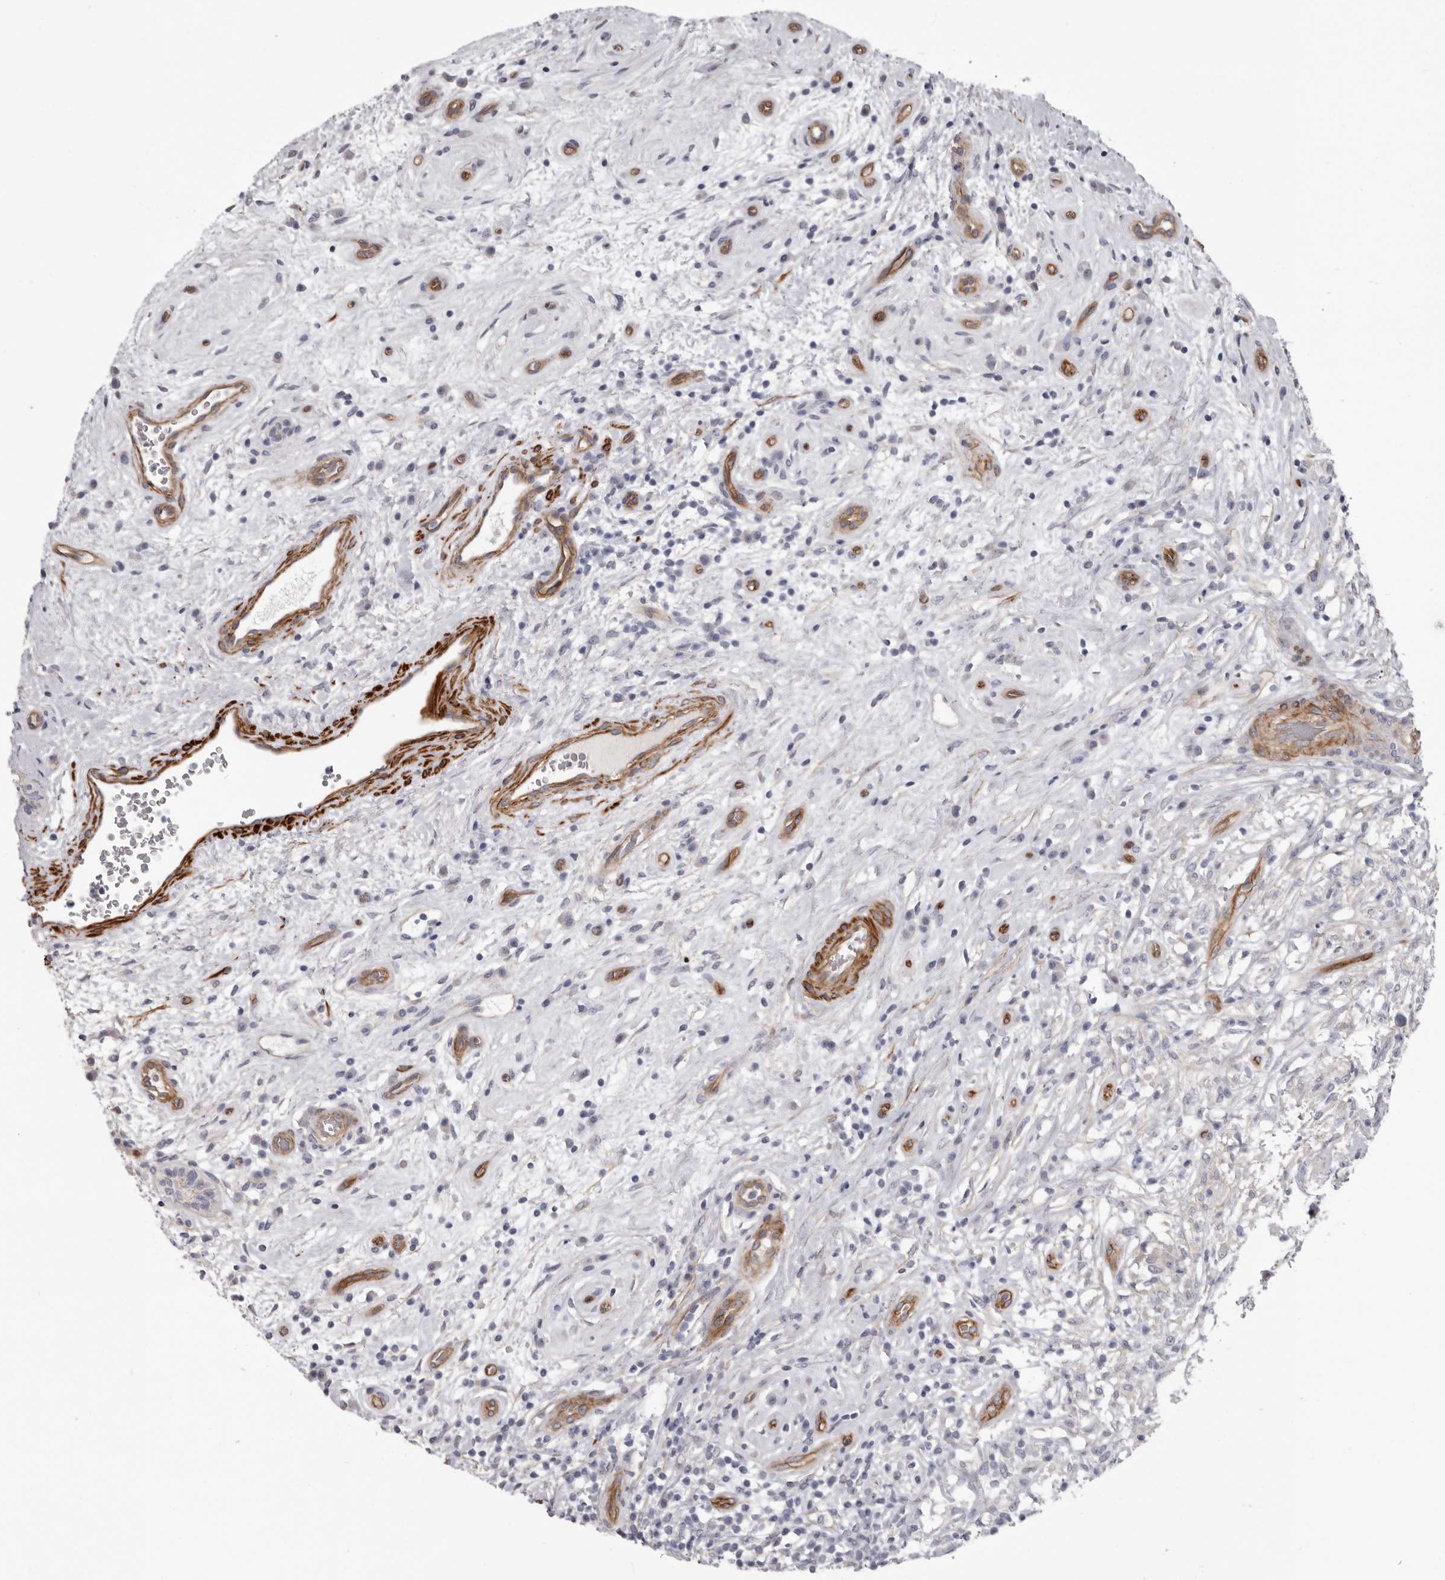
{"staining": {"intensity": "negative", "quantity": "none", "location": "none"}, "tissue": "testis cancer", "cell_type": "Tumor cells", "image_type": "cancer", "snomed": [{"axis": "morphology", "description": "Seminoma, NOS"}, {"axis": "topography", "description": "Testis"}], "caption": "Tumor cells show no significant expression in testis cancer (seminoma).", "gene": "ADGRL4", "patient": {"sex": "male", "age": 49}}